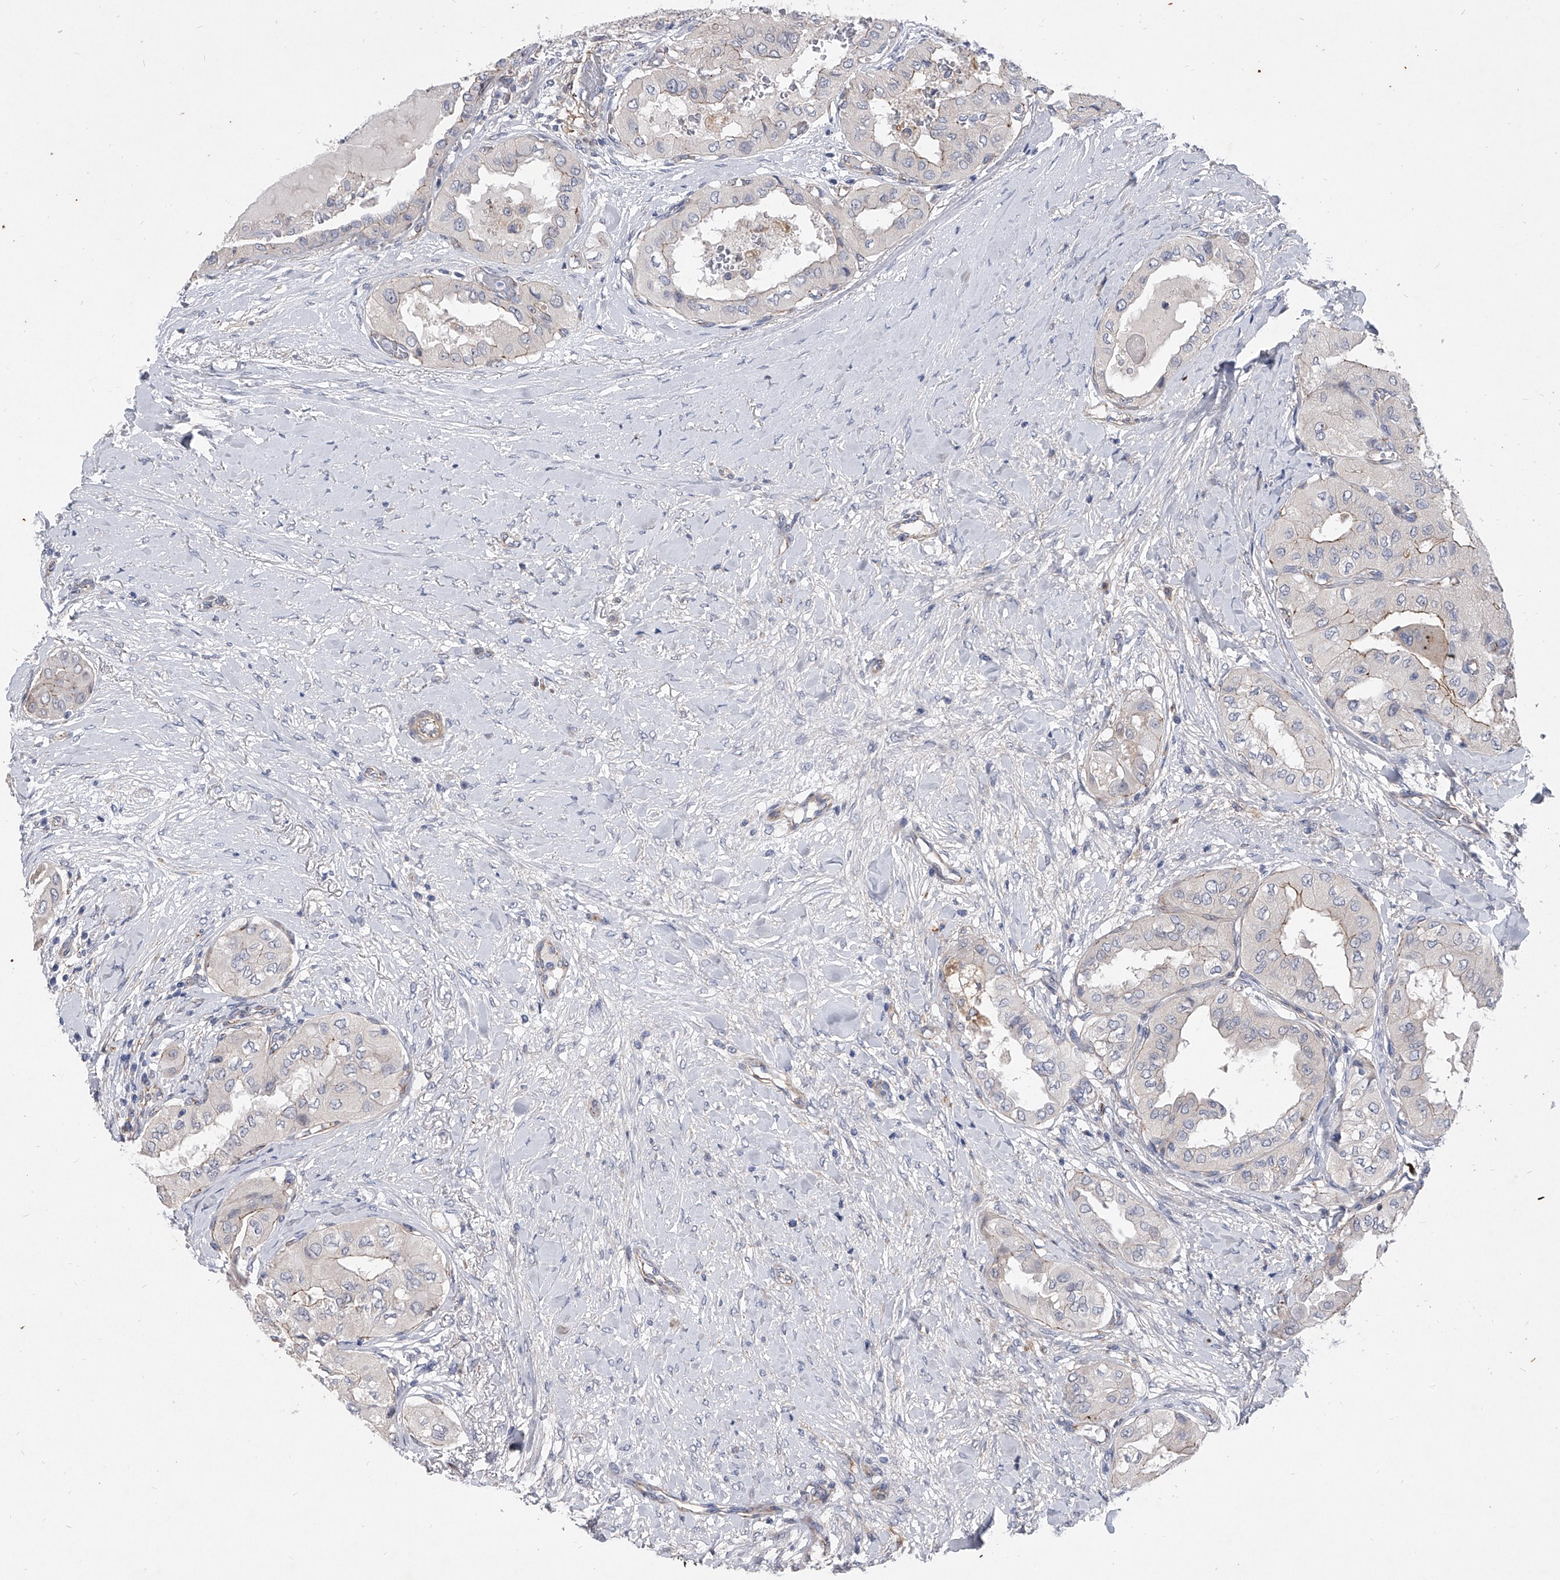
{"staining": {"intensity": "negative", "quantity": "none", "location": "none"}, "tissue": "thyroid cancer", "cell_type": "Tumor cells", "image_type": "cancer", "snomed": [{"axis": "morphology", "description": "Papillary adenocarcinoma, NOS"}, {"axis": "topography", "description": "Thyroid gland"}], "caption": "This is an immunohistochemistry image of thyroid papillary adenocarcinoma. There is no positivity in tumor cells.", "gene": "MINDY4", "patient": {"sex": "female", "age": 59}}